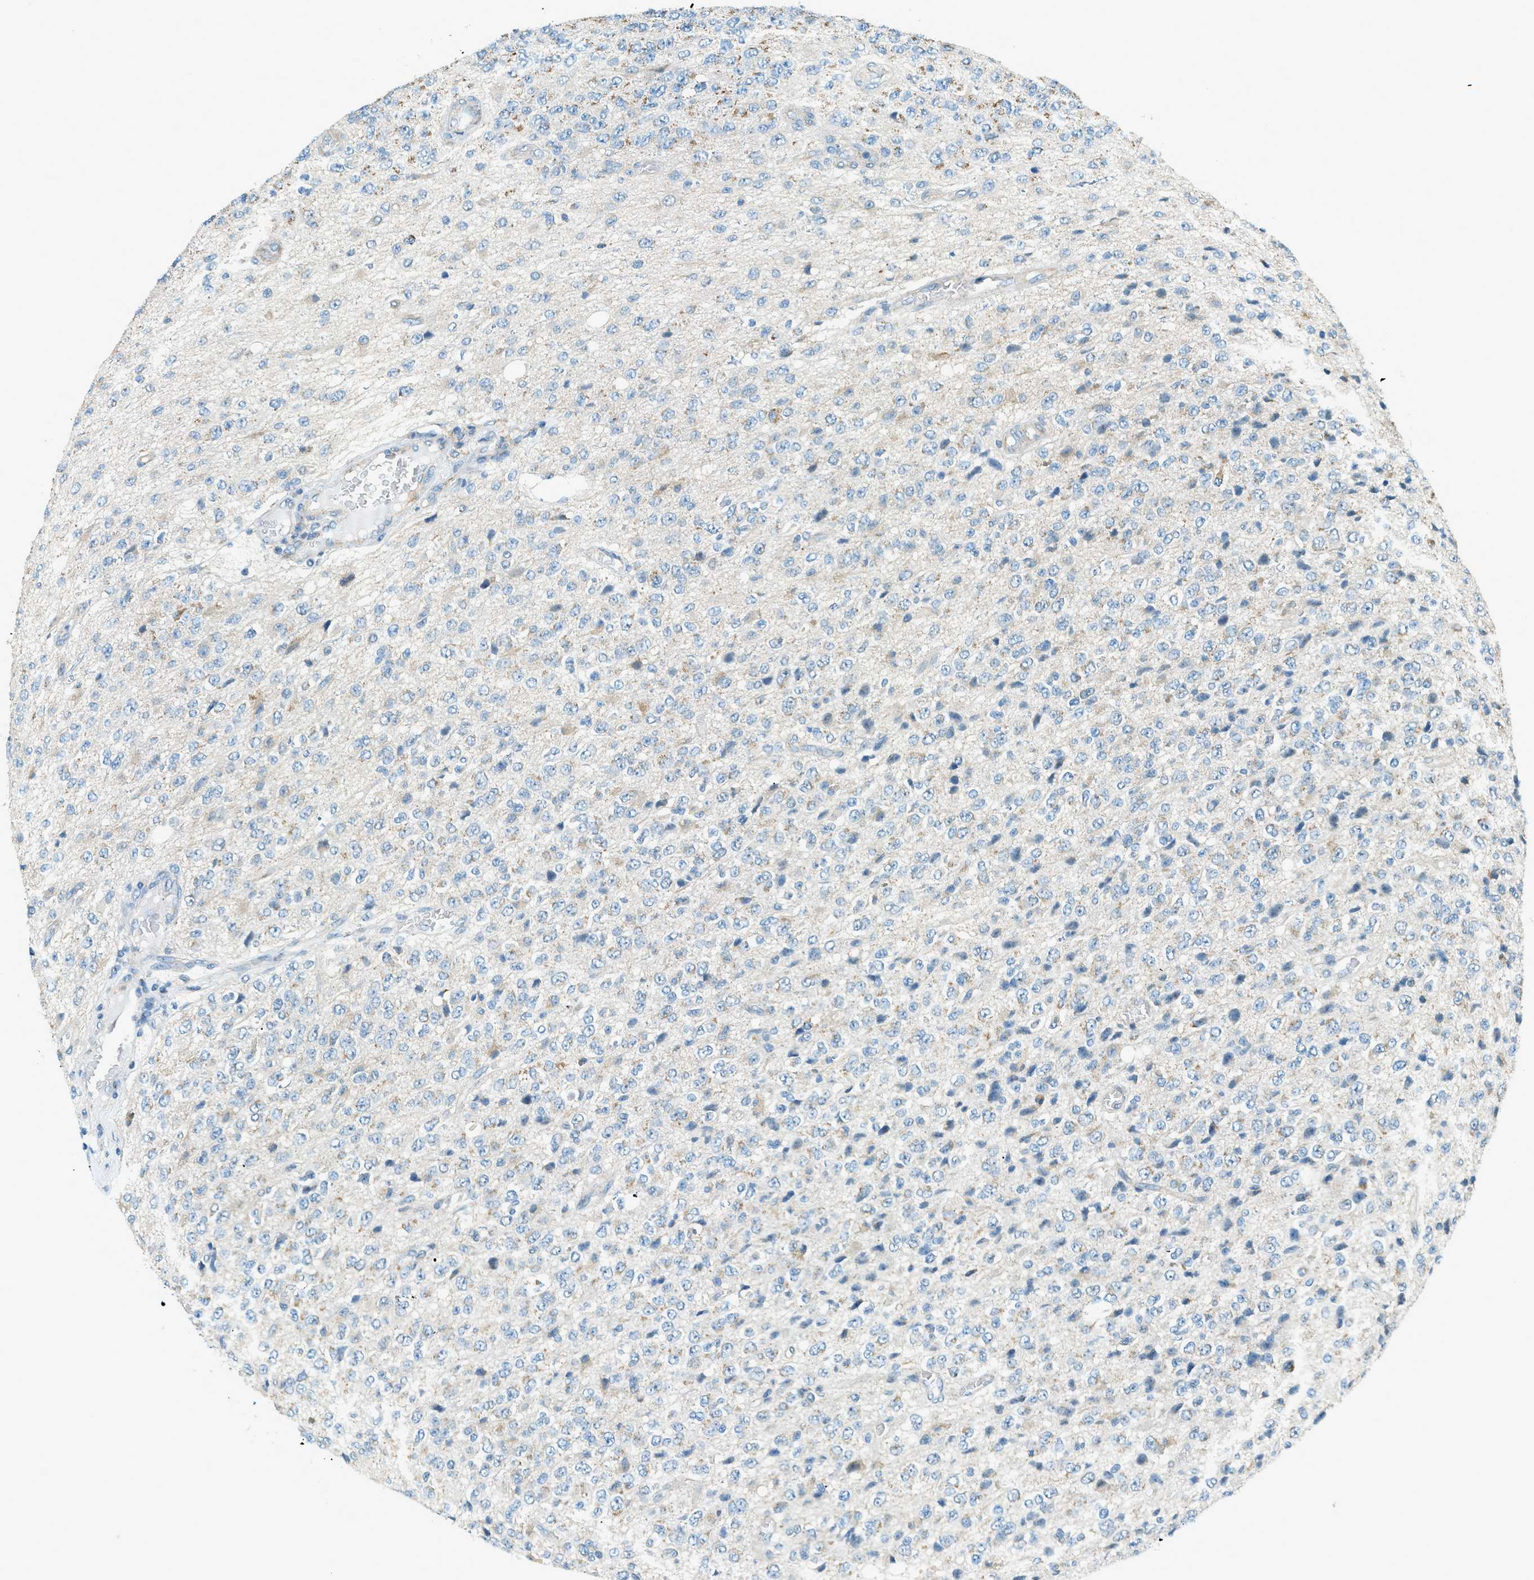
{"staining": {"intensity": "weak", "quantity": "<25%", "location": "cytoplasmic/membranous"}, "tissue": "glioma", "cell_type": "Tumor cells", "image_type": "cancer", "snomed": [{"axis": "morphology", "description": "Glioma, malignant, High grade"}, {"axis": "topography", "description": "pancreas cauda"}], "caption": "A high-resolution image shows immunohistochemistry (IHC) staining of malignant glioma (high-grade), which exhibits no significant staining in tumor cells.", "gene": "PIGG", "patient": {"sex": "male", "age": 60}}